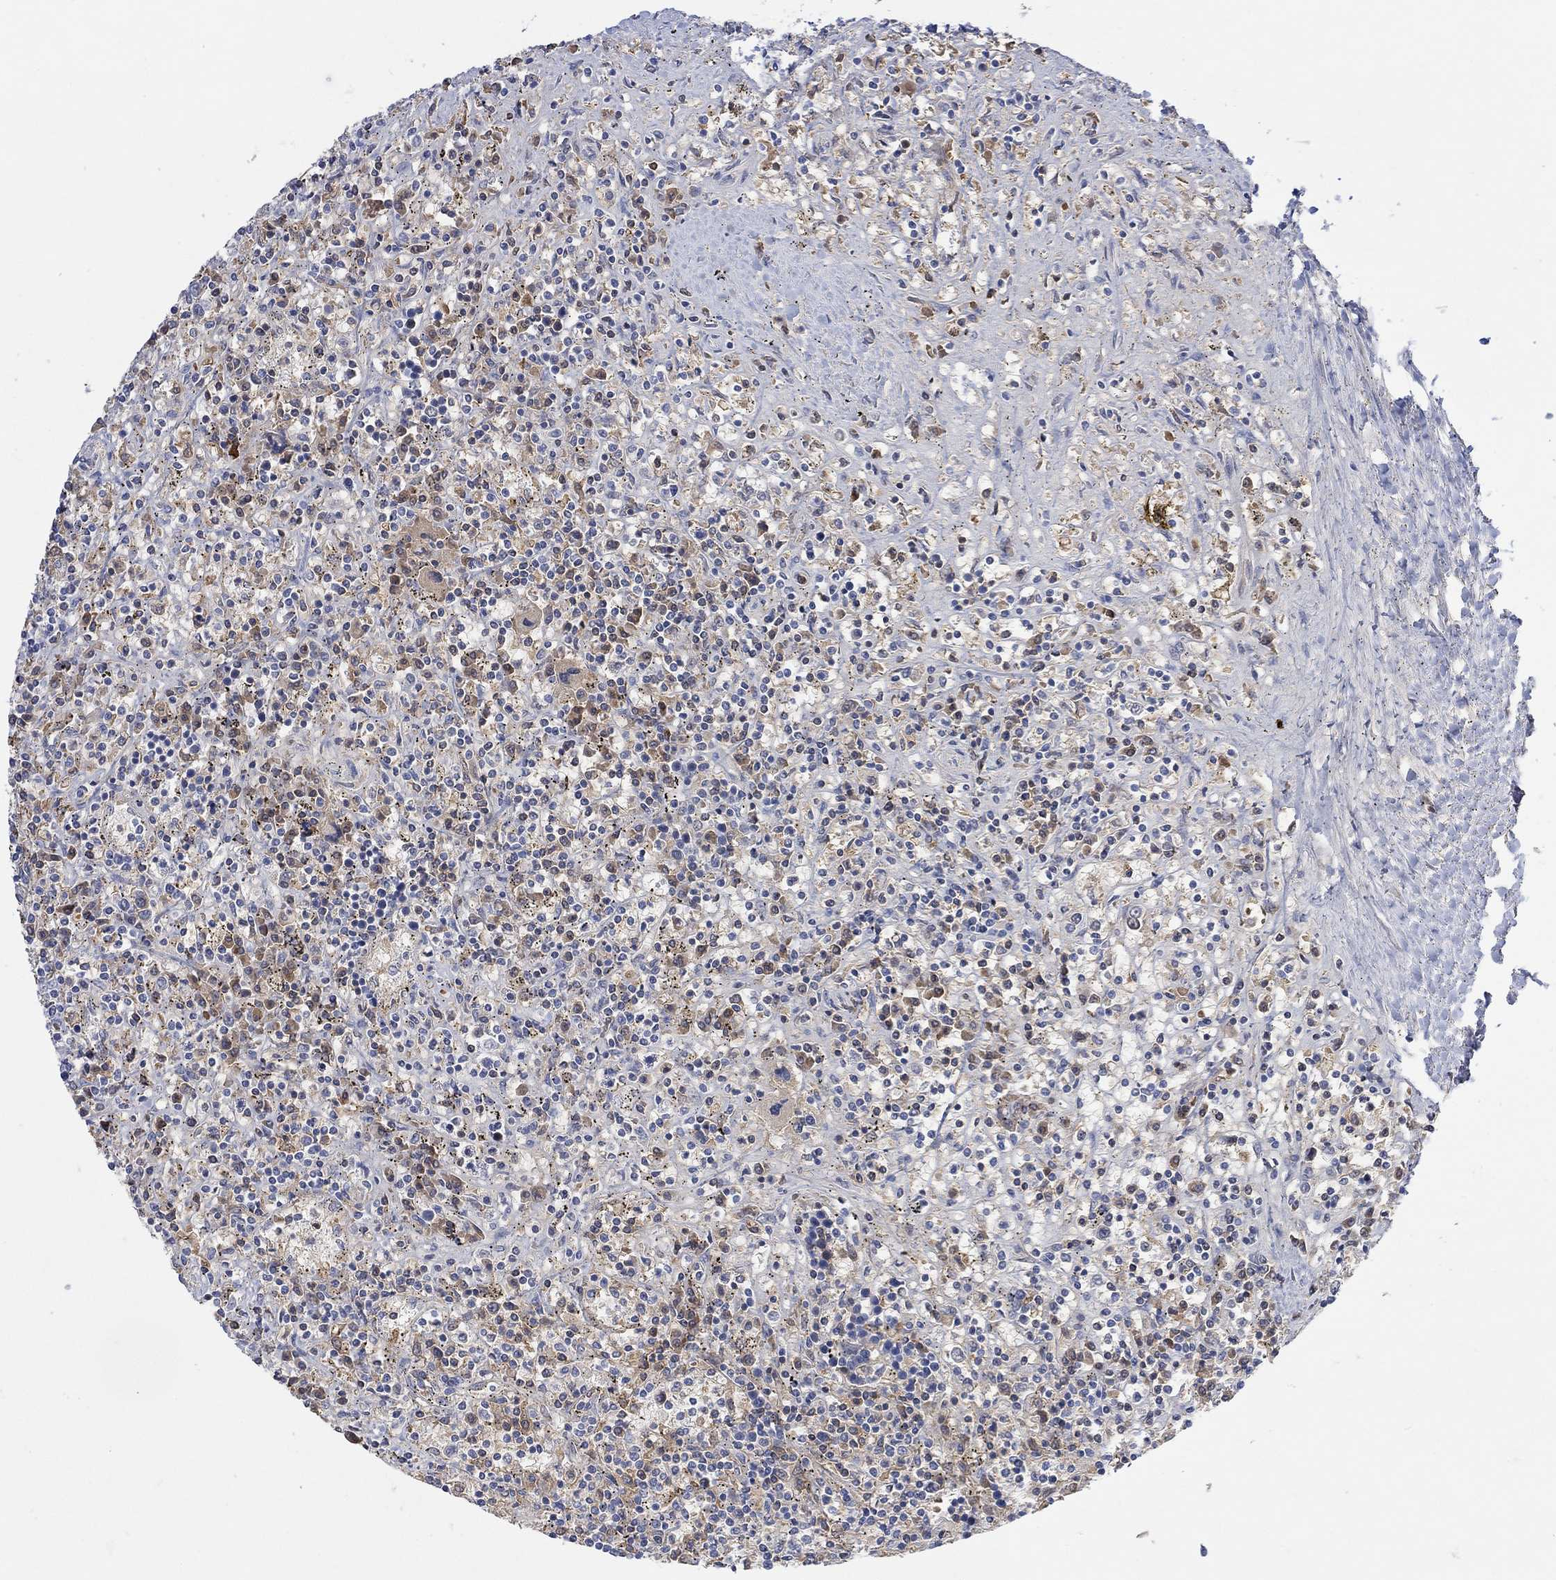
{"staining": {"intensity": "negative", "quantity": "none", "location": "none"}, "tissue": "lymphoma", "cell_type": "Tumor cells", "image_type": "cancer", "snomed": [{"axis": "morphology", "description": "Malignant lymphoma, non-Hodgkin's type, Low grade"}, {"axis": "topography", "description": "Spleen"}], "caption": "Immunohistochemistry (IHC) photomicrograph of human low-grade malignant lymphoma, non-Hodgkin's type stained for a protein (brown), which displays no staining in tumor cells.", "gene": "MSTN", "patient": {"sex": "male", "age": 62}}